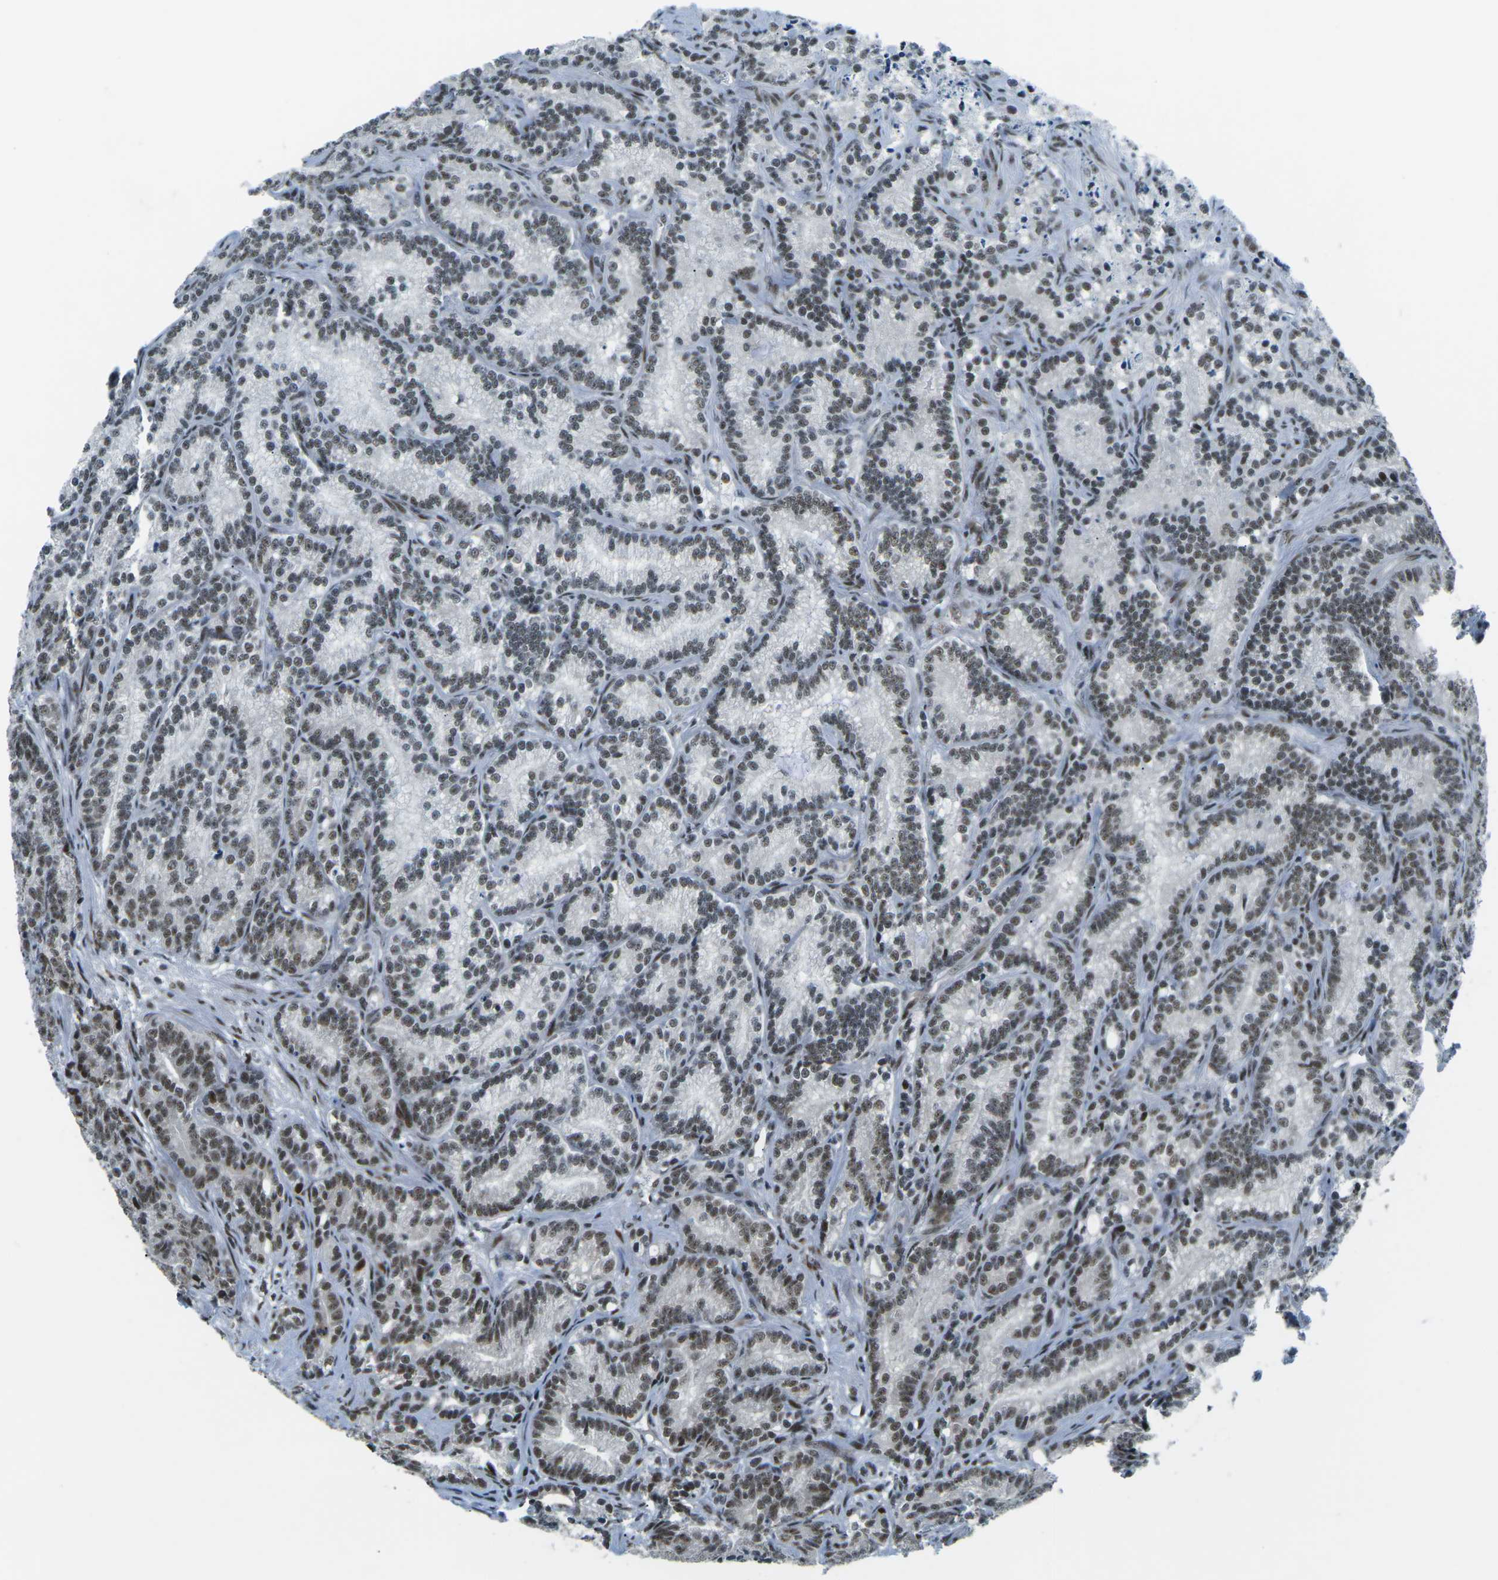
{"staining": {"intensity": "moderate", "quantity": ">75%", "location": "nuclear"}, "tissue": "prostate cancer", "cell_type": "Tumor cells", "image_type": "cancer", "snomed": [{"axis": "morphology", "description": "Adenocarcinoma, Low grade"}, {"axis": "topography", "description": "Prostate"}], "caption": "DAB immunohistochemical staining of human low-grade adenocarcinoma (prostate) exhibits moderate nuclear protein positivity in approximately >75% of tumor cells. (DAB (3,3'-diaminobenzidine) IHC with brightfield microscopy, high magnification).", "gene": "RBL2", "patient": {"sex": "male", "age": 89}}